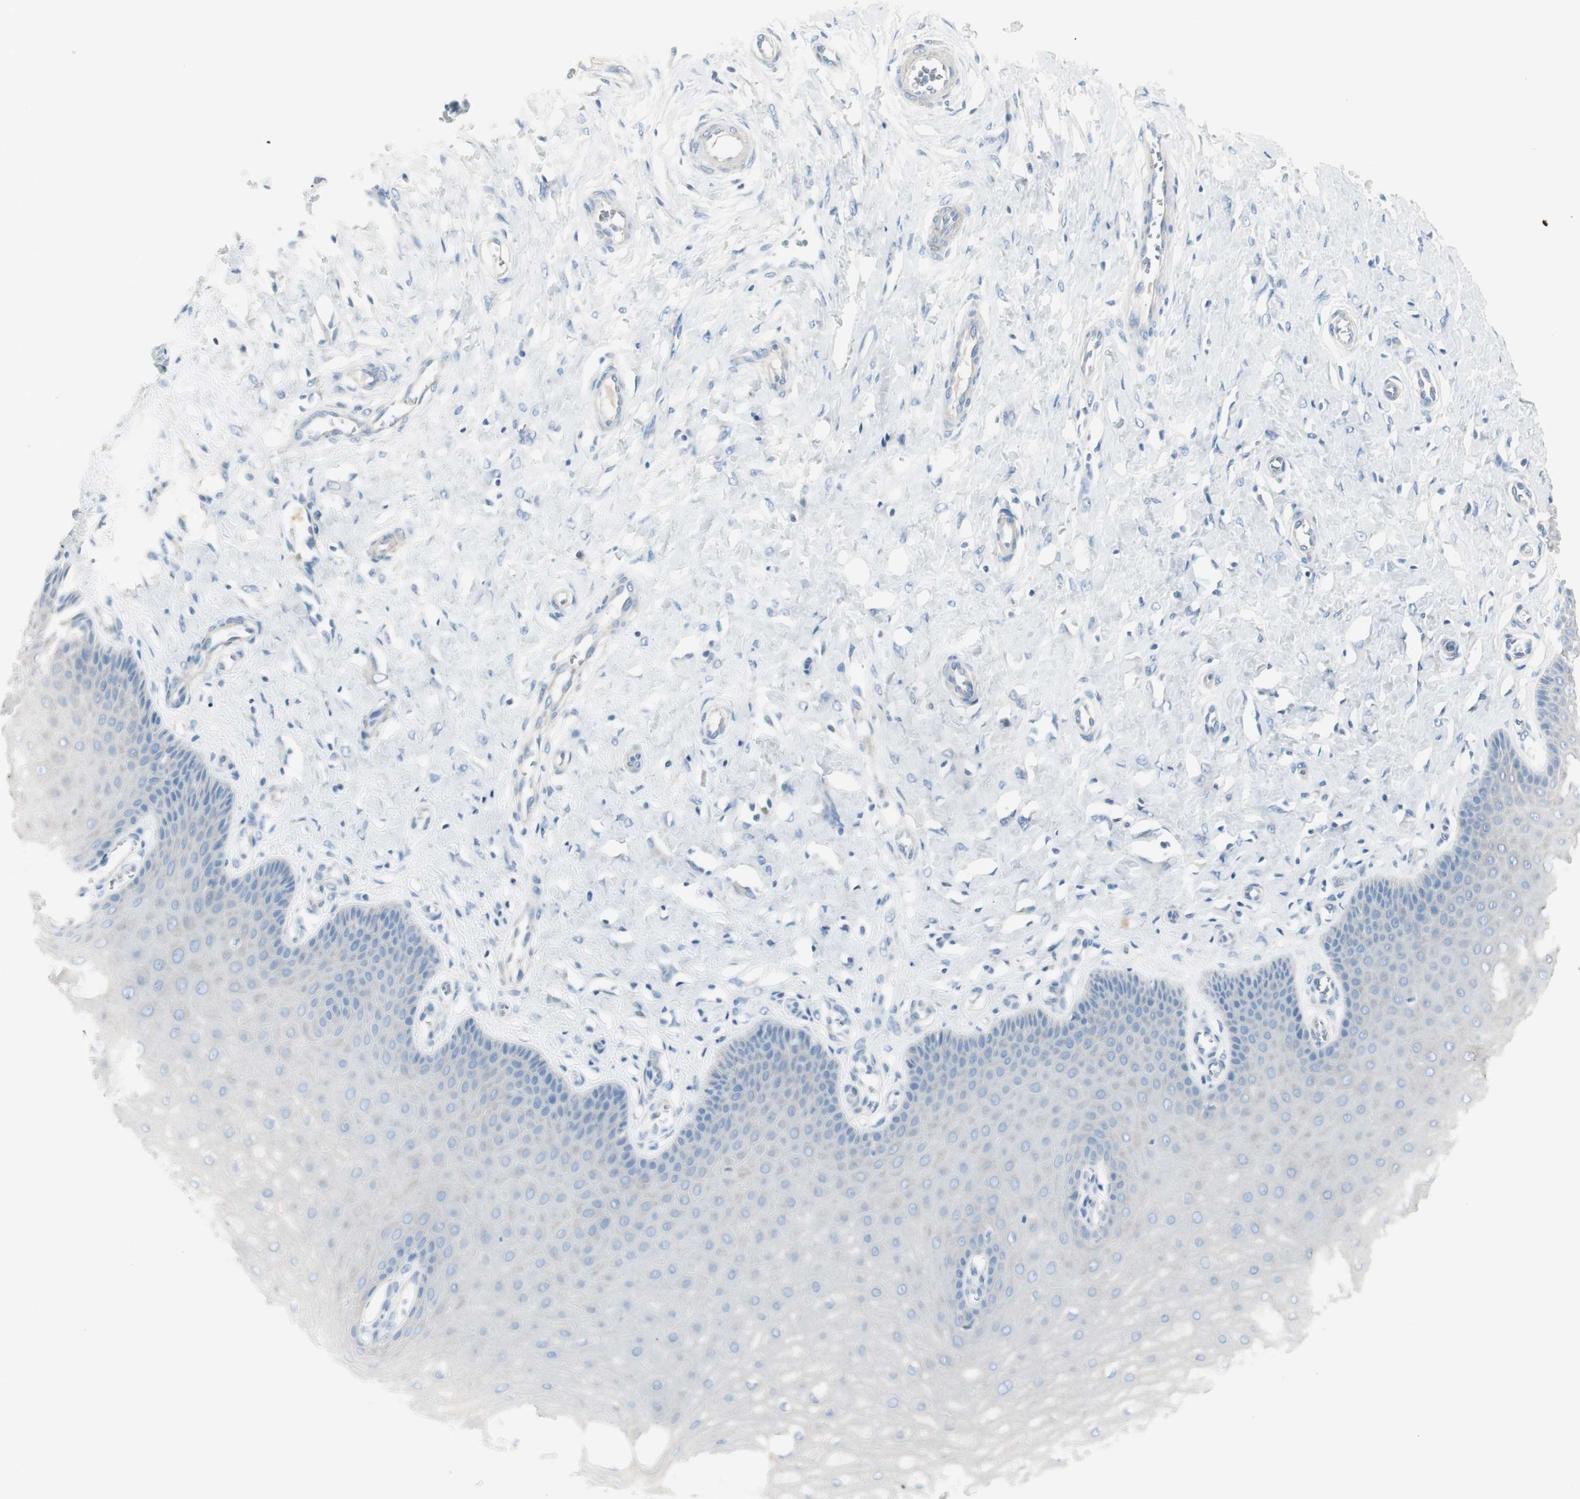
{"staining": {"intensity": "negative", "quantity": "none", "location": "none"}, "tissue": "cervix", "cell_type": "Glandular cells", "image_type": "normal", "snomed": [{"axis": "morphology", "description": "Normal tissue, NOS"}, {"axis": "topography", "description": "Cervix"}], "caption": "IHC micrograph of normal human cervix stained for a protein (brown), which shows no expression in glandular cells.", "gene": "CDHR5", "patient": {"sex": "female", "age": 55}}